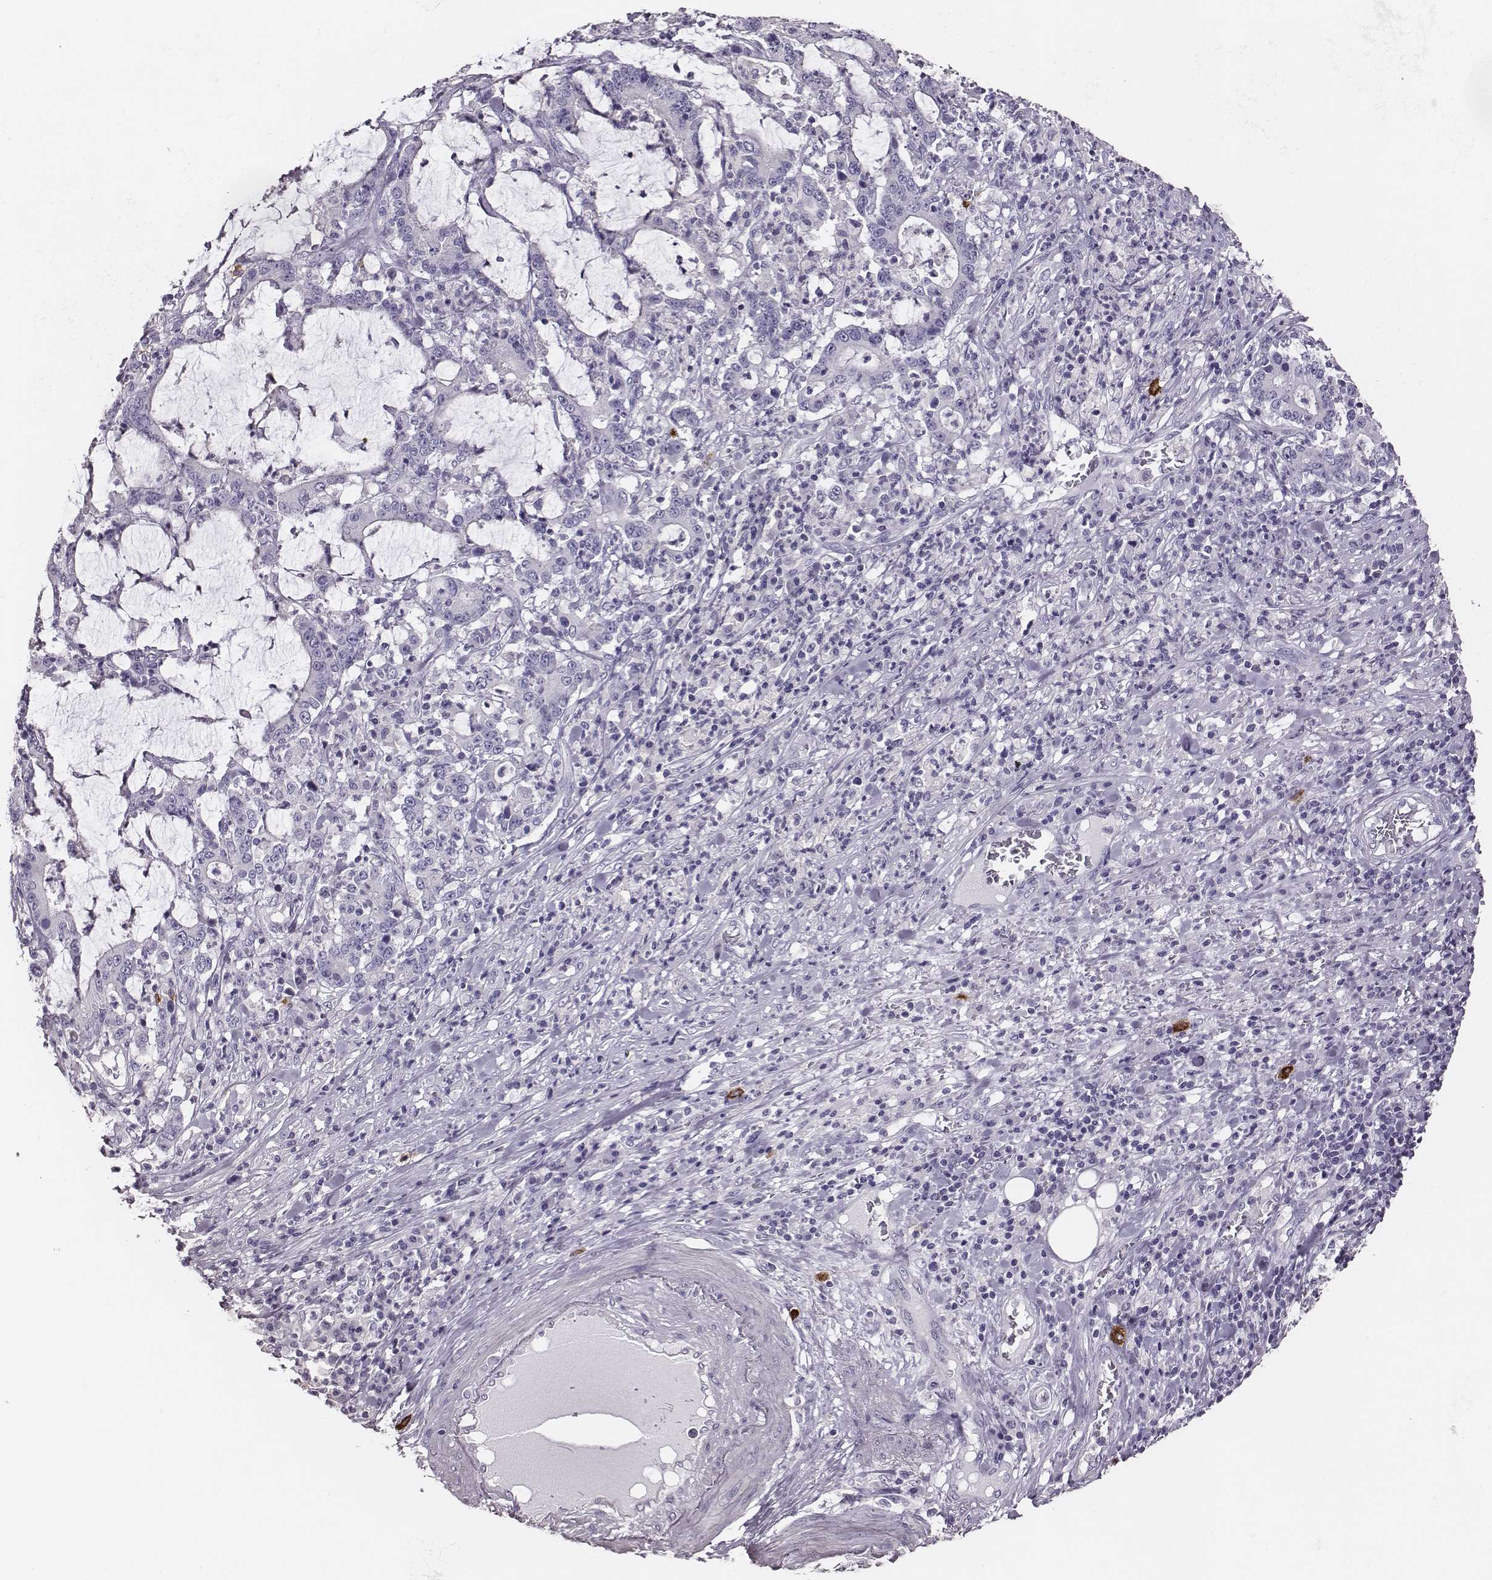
{"staining": {"intensity": "negative", "quantity": "none", "location": "none"}, "tissue": "stomach cancer", "cell_type": "Tumor cells", "image_type": "cancer", "snomed": [{"axis": "morphology", "description": "Adenocarcinoma, NOS"}, {"axis": "topography", "description": "Stomach, upper"}], "caption": "Tumor cells are negative for brown protein staining in adenocarcinoma (stomach).", "gene": "P2RY10", "patient": {"sex": "male", "age": 68}}